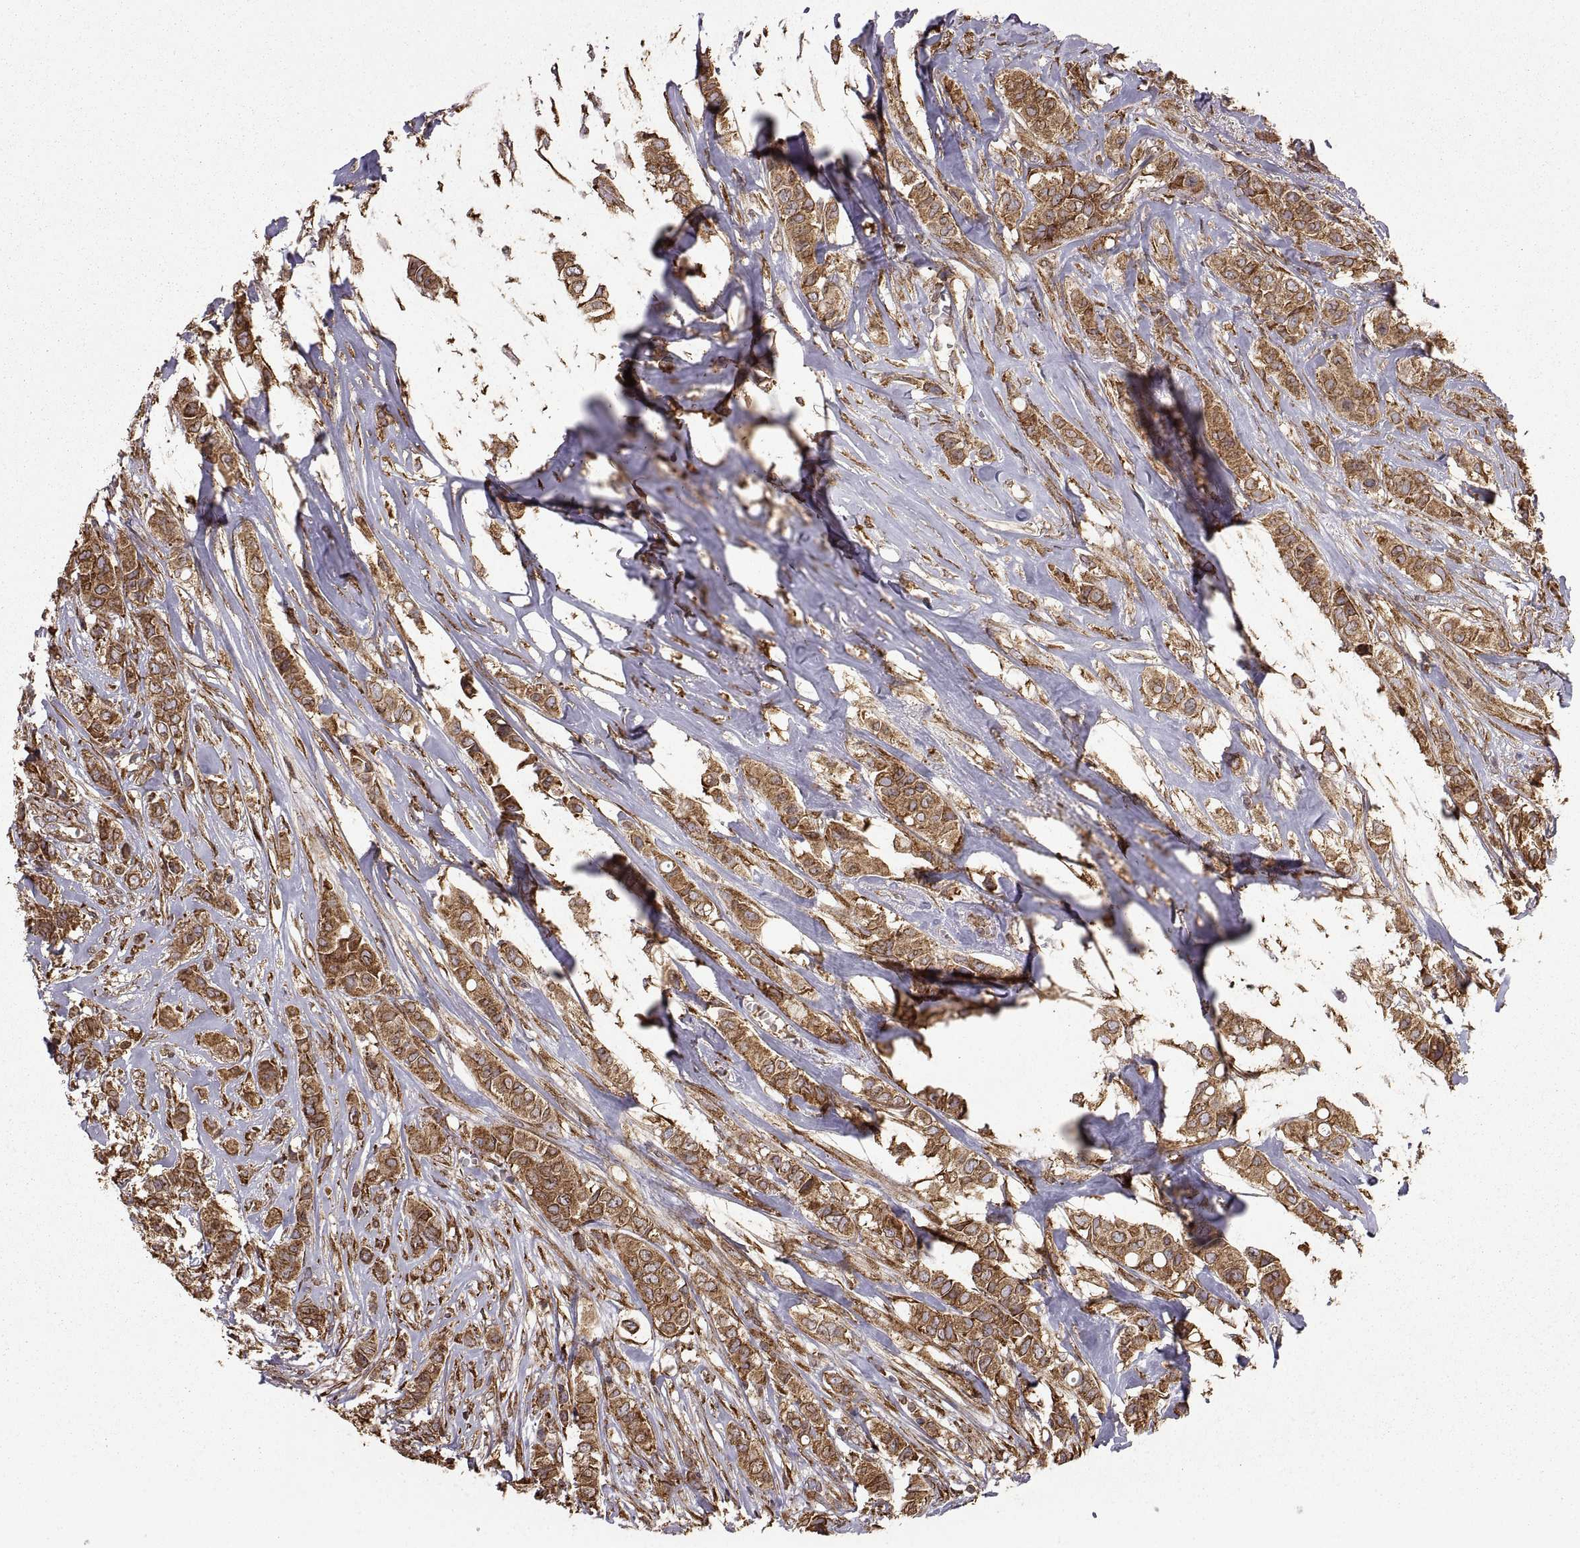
{"staining": {"intensity": "moderate", "quantity": ">75%", "location": "cytoplasmic/membranous"}, "tissue": "breast cancer", "cell_type": "Tumor cells", "image_type": "cancer", "snomed": [{"axis": "morphology", "description": "Duct carcinoma"}, {"axis": "topography", "description": "Breast"}], "caption": "Moderate cytoplasmic/membranous expression for a protein is seen in about >75% of tumor cells of breast cancer (invasive ductal carcinoma) using immunohistochemistry.", "gene": "PDIA3", "patient": {"sex": "female", "age": 85}}